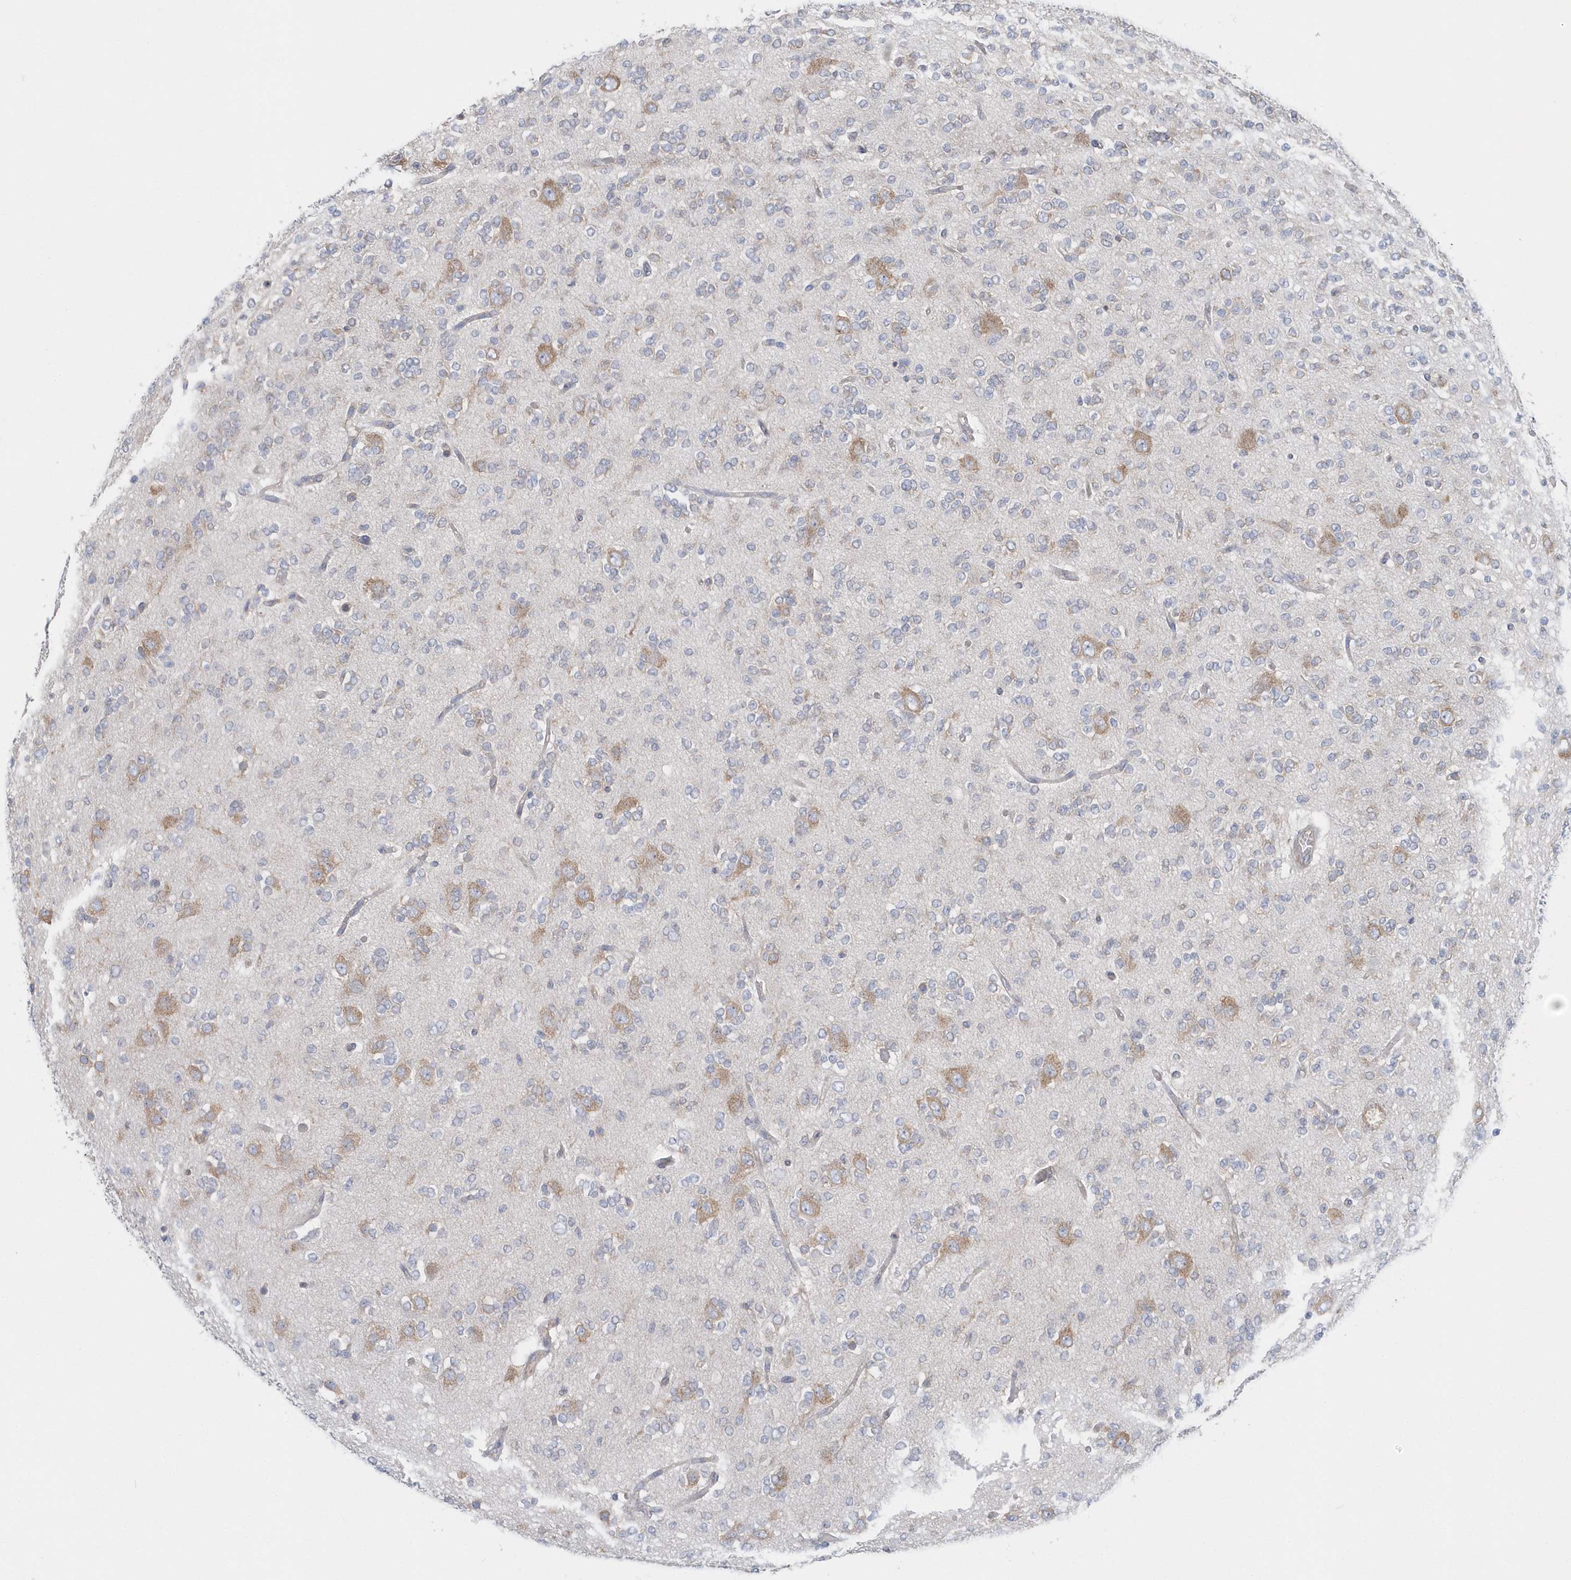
{"staining": {"intensity": "negative", "quantity": "none", "location": "none"}, "tissue": "glioma", "cell_type": "Tumor cells", "image_type": "cancer", "snomed": [{"axis": "morphology", "description": "Glioma, malignant, Low grade"}, {"axis": "topography", "description": "Brain"}], "caption": "DAB (3,3'-diaminobenzidine) immunohistochemical staining of human malignant glioma (low-grade) demonstrates no significant expression in tumor cells.", "gene": "EIF3C", "patient": {"sex": "male", "age": 38}}